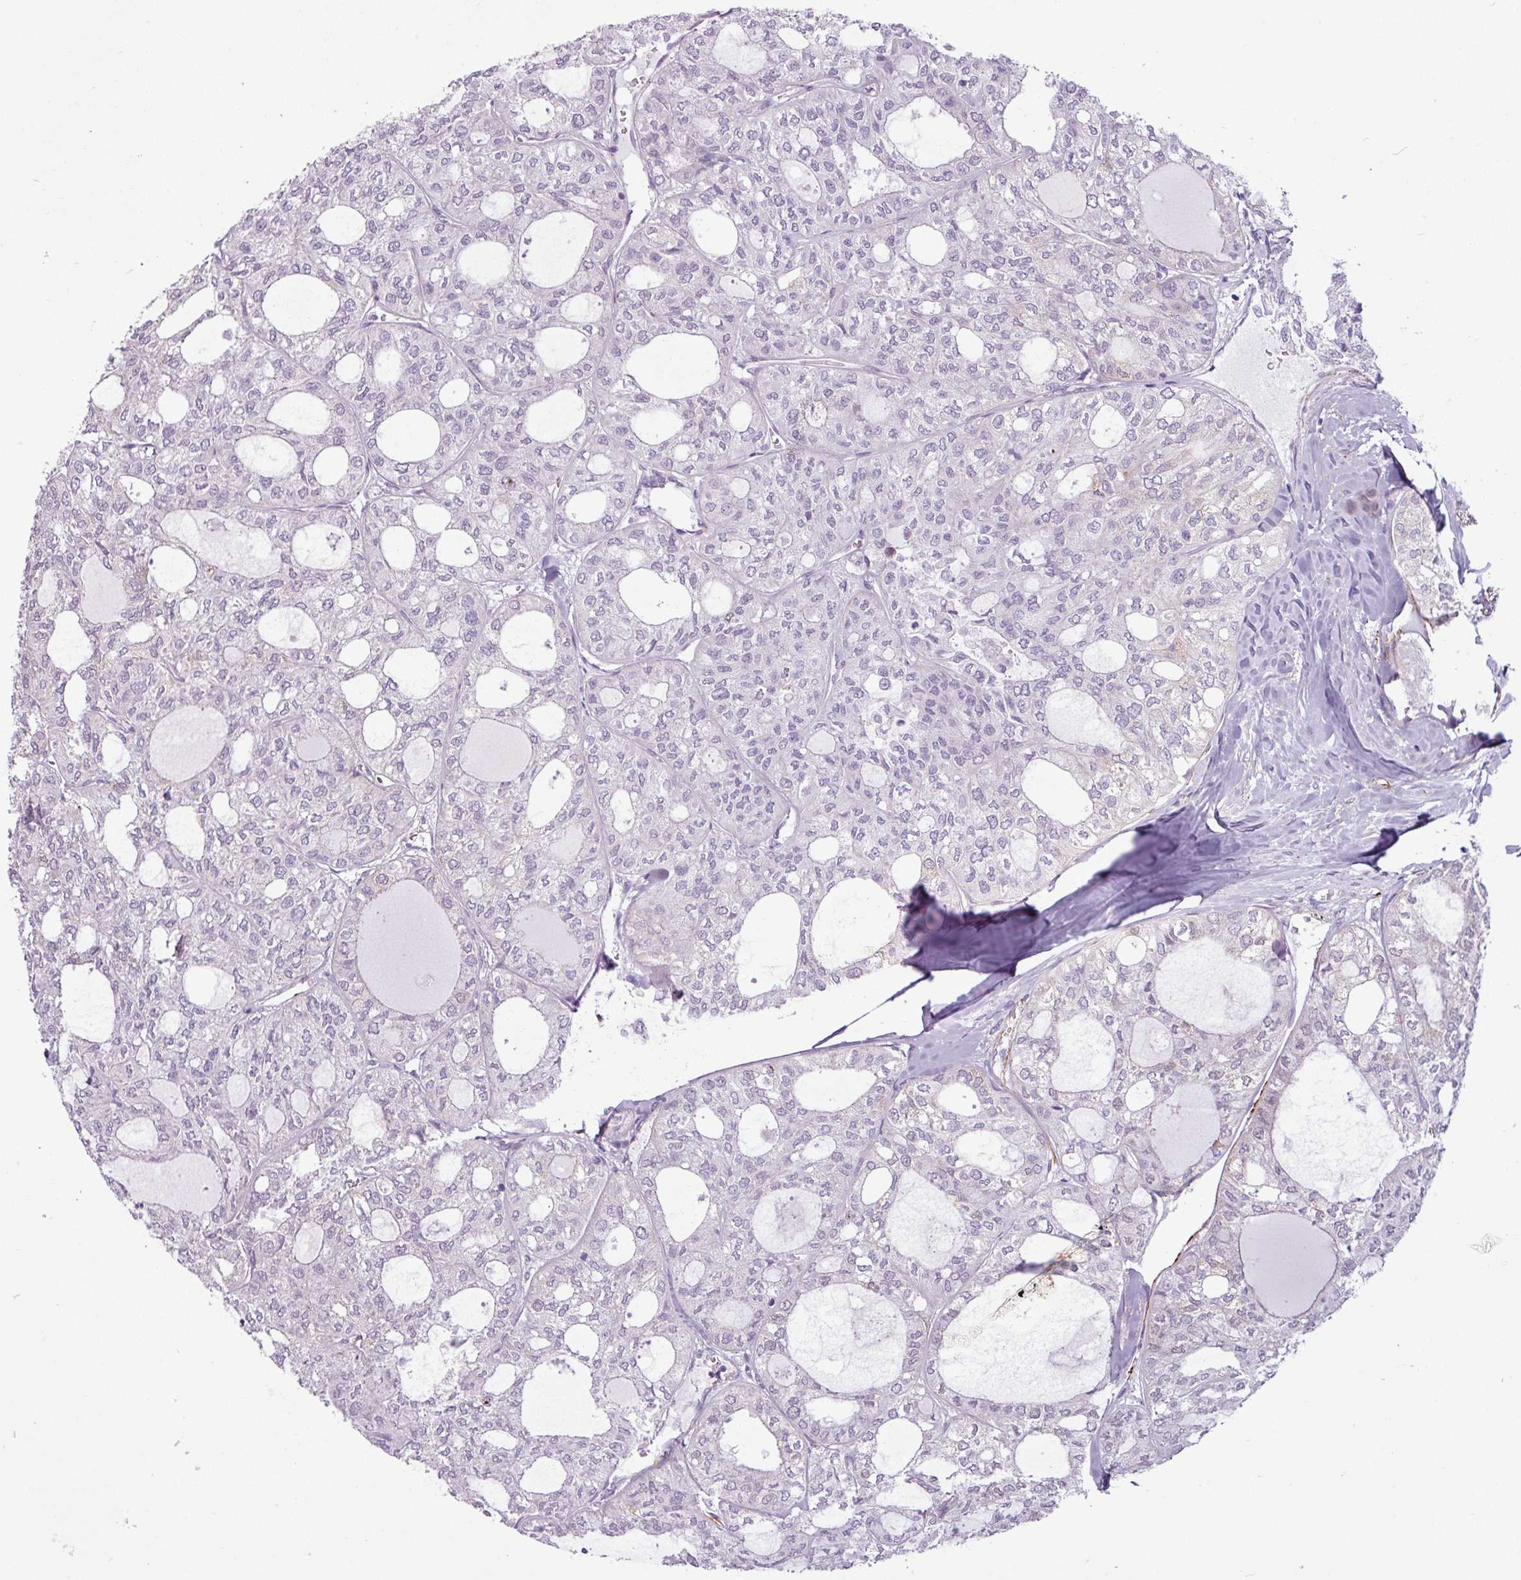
{"staining": {"intensity": "negative", "quantity": "none", "location": "none"}, "tissue": "thyroid cancer", "cell_type": "Tumor cells", "image_type": "cancer", "snomed": [{"axis": "morphology", "description": "Follicular adenoma carcinoma, NOS"}, {"axis": "topography", "description": "Thyroid gland"}], "caption": "Tumor cells show no significant staining in follicular adenoma carcinoma (thyroid).", "gene": "ATP10A", "patient": {"sex": "male", "age": 75}}